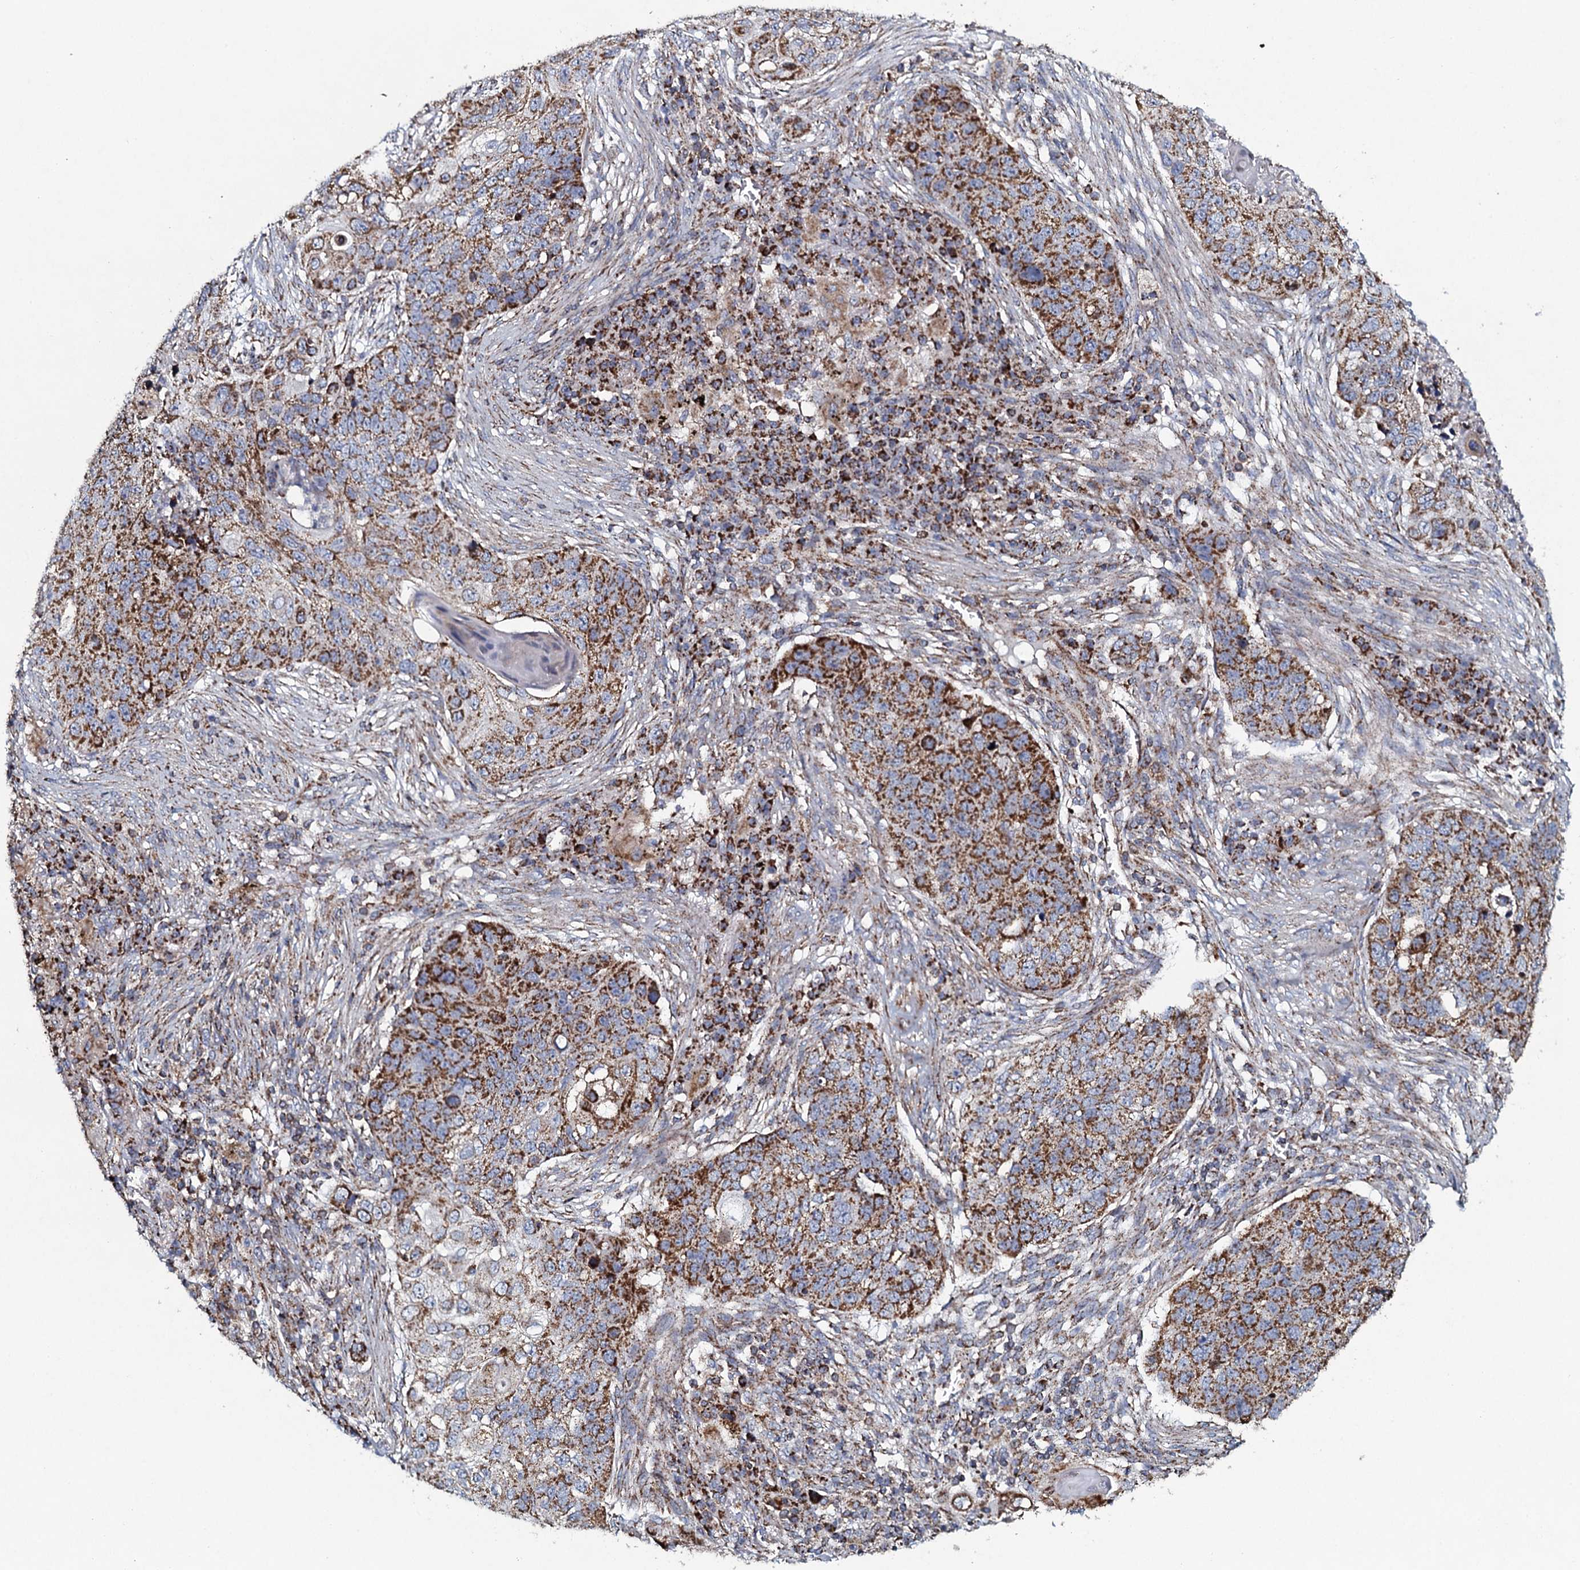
{"staining": {"intensity": "strong", "quantity": ">75%", "location": "cytoplasmic/membranous"}, "tissue": "lung cancer", "cell_type": "Tumor cells", "image_type": "cancer", "snomed": [{"axis": "morphology", "description": "Squamous cell carcinoma, NOS"}, {"axis": "topography", "description": "Lung"}], "caption": "Approximately >75% of tumor cells in squamous cell carcinoma (lung) exhibit strong cytoplasmic/membranous protein expression as visualized by brown immunohistochemical staining.", "gene": "EVC2", "patient": {"sex": "female", "age": 63}}